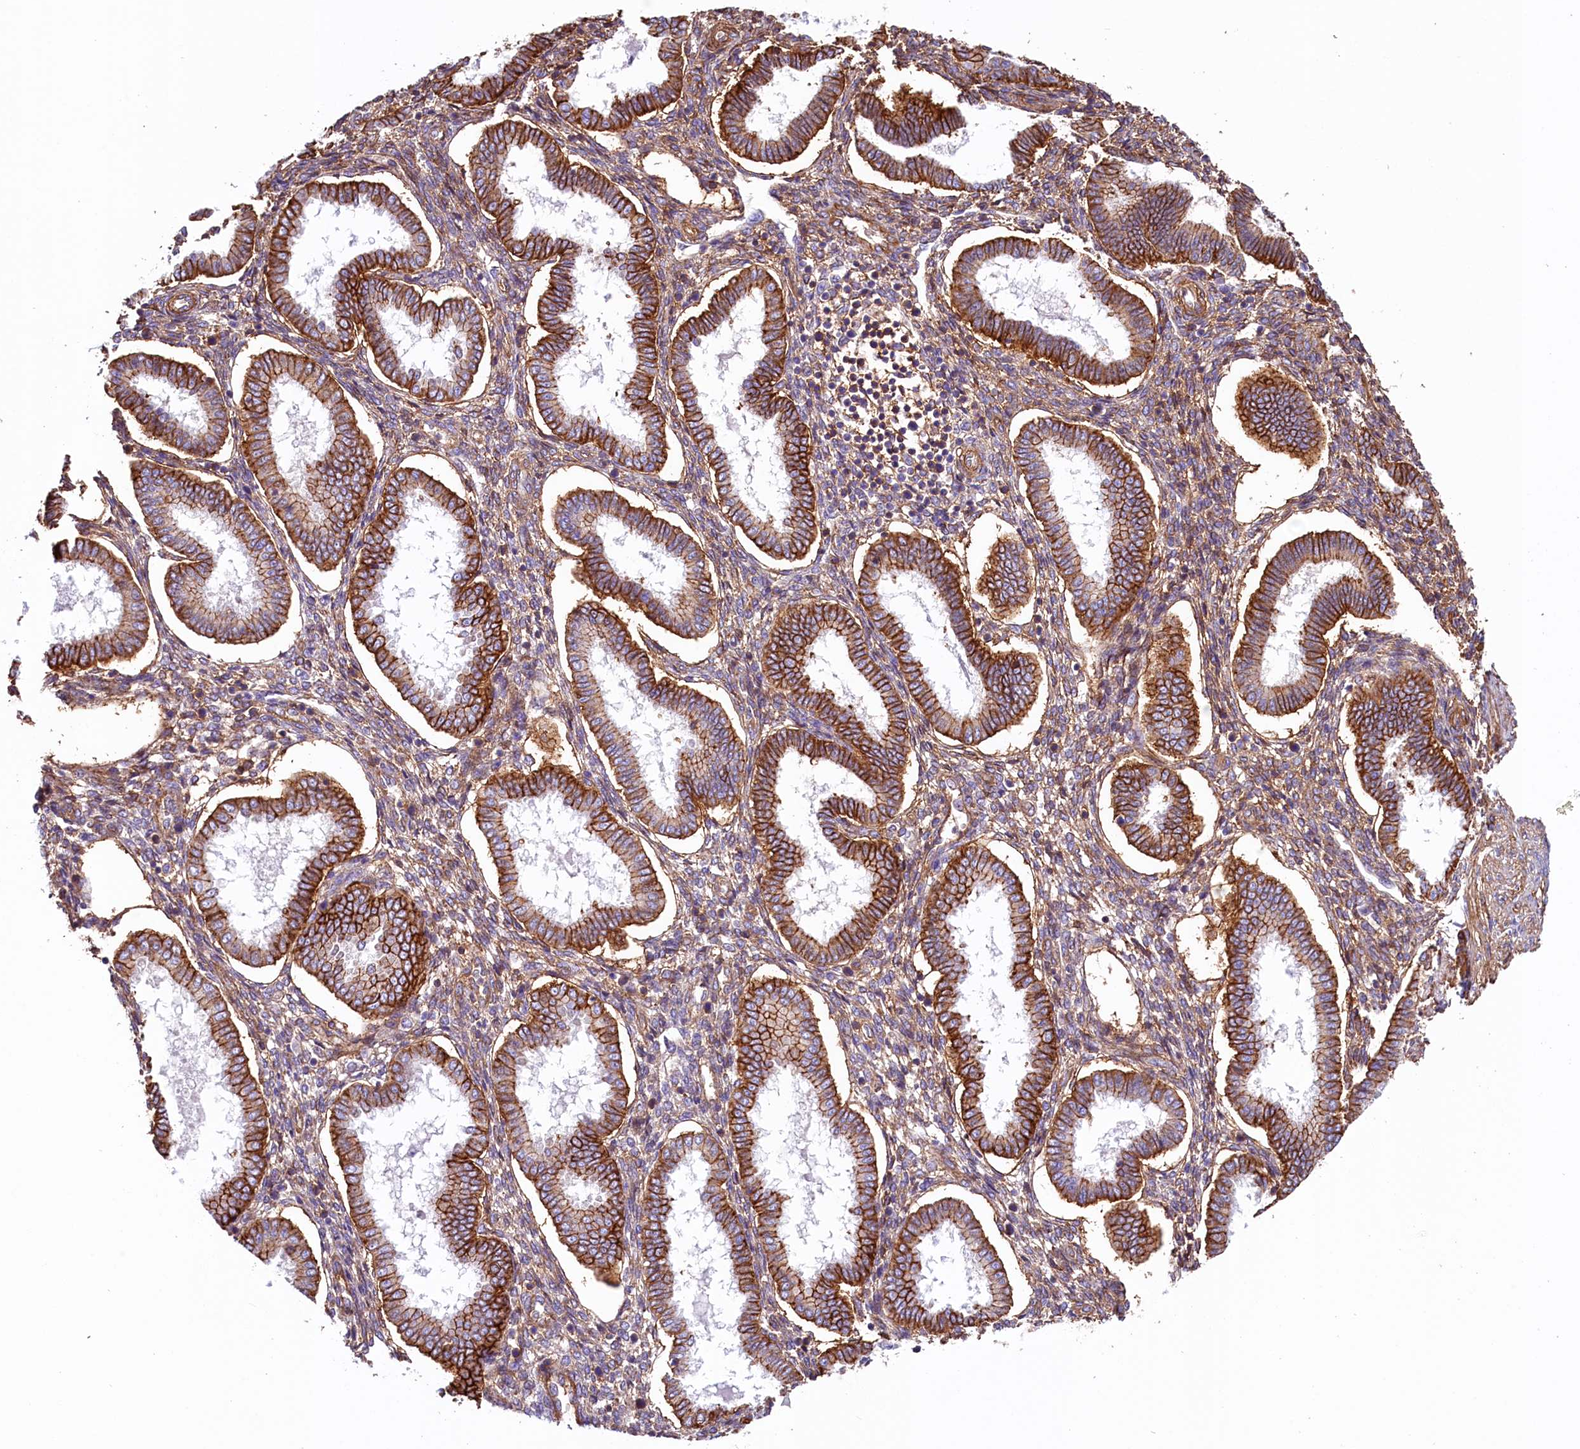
{"staining": {"intensity": "moderate", "quantity": ">75%", "location": "cytoplasmic/membranous"}, "tissue": "endometrium", "cell_type": "Cells in endometrial stroma", "image_type": "normal", "snomed": [{"axis": "morphology", "description": "Normal tissue, NOS"}, {"axis": "topography", "description": "Endometrium"}], "caption": "IHC staining of benign endometrium, which demonstrates medium levels of moderate cytoplasmic/membranous staining in about >75% of cells in endometrial stroma indicating moderate cytoplasmic/membranous protein staining. The staining was performed using DAB (3,3'-diaminobenzidine) (brown) for protein detection and nuclei were counterstained in hematoxylin (blue).", "gene": "ATP2B4", "patient": {"sex": "female", "age": 24}}